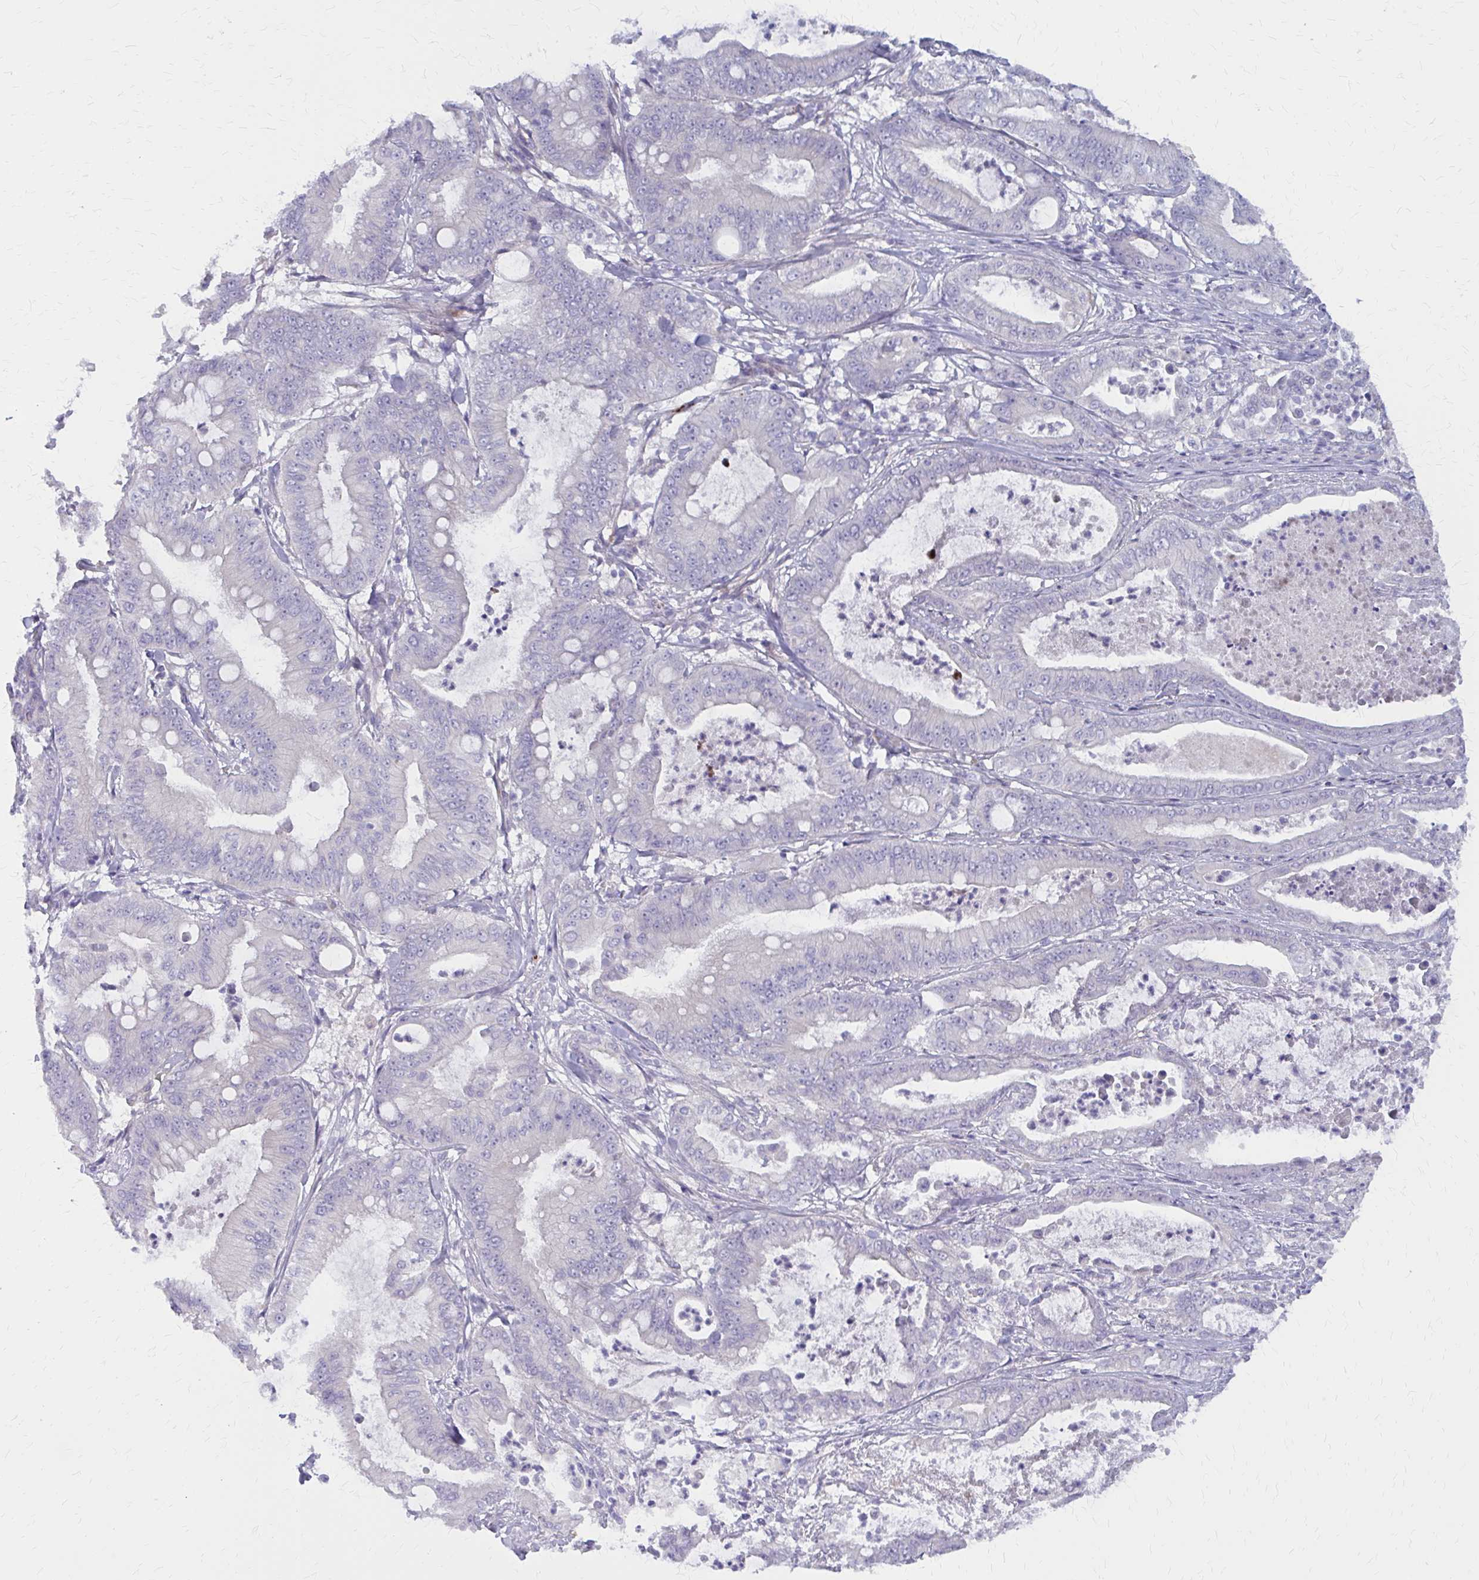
{"staining": {"intensity": "negative", "quantity": "none", "location": "none"}, "tissue": "pancreatic cancer", "cell_type": "Tumor cells", "image_type": "cancer", "snomed": [{"axis": "morphology", "description": "Adenocarcinoma, NOS"}, {"axis": "topography", "description": "Pancreas"}], "caption": "This image is of pancreatic adenocarcinoma stained with immunohistochemistry to label a protein in brown with the nuclei are counter-stained blue. There is no positivity in tumor cells.", "gene": "GLYATL2", "patient": {"sex": "male", "age": 71}}